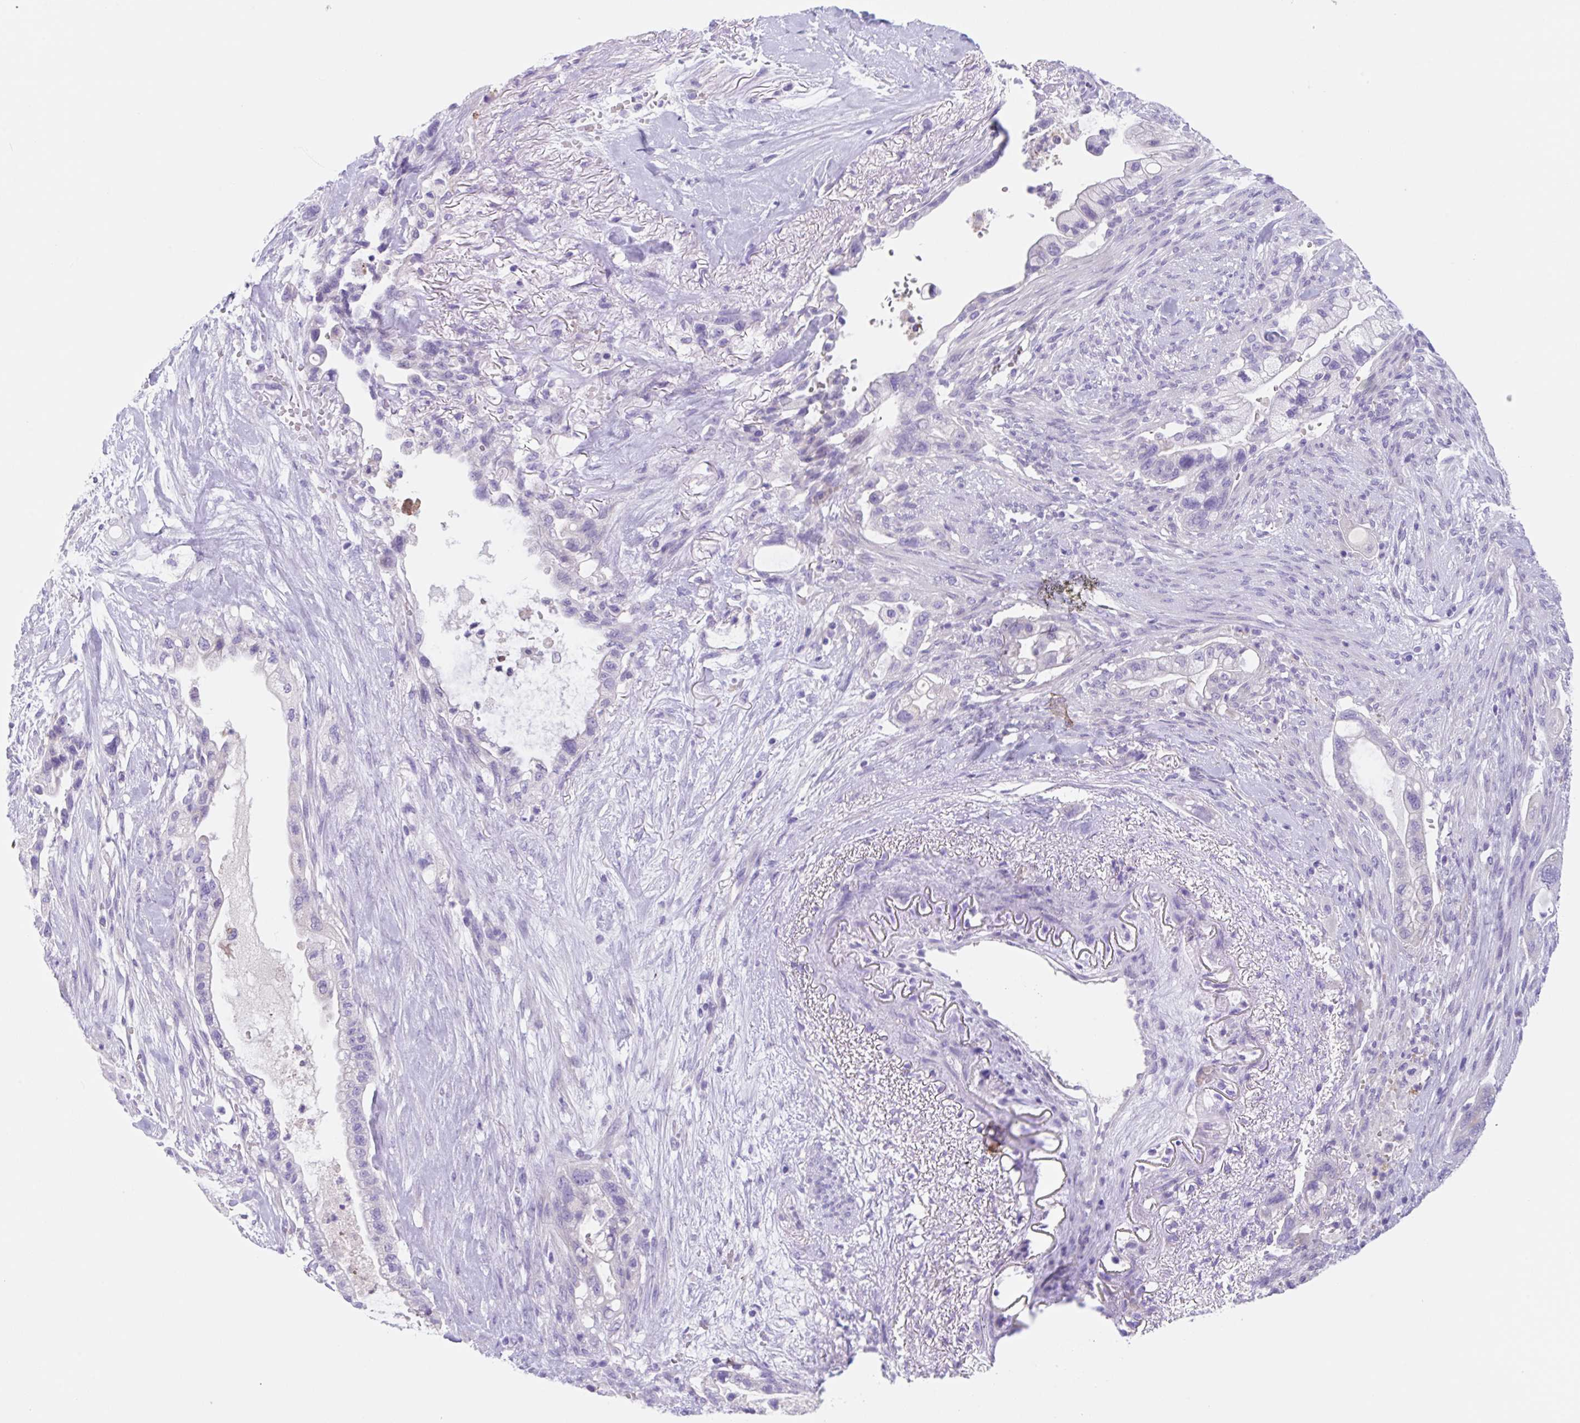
{"staining": {"intensity": "negative", "quantity": "none", "location": "none"}, "tissue": "pancreatic cancer", "cell_type": "Tumor cells", "image_type": "cancer", "snomed": [{"axis": "morphology", "description": "Adenocarcinoma, NOS"}, {"axis": "topography", "description": "Pancreas"}], "caption": "Immunohistochemistry of human adenocarcinoma (pancreatic) displays no expression in tumor cells.", "gene": "KLK8", "patient": {"sex": "male", "age": 44}}